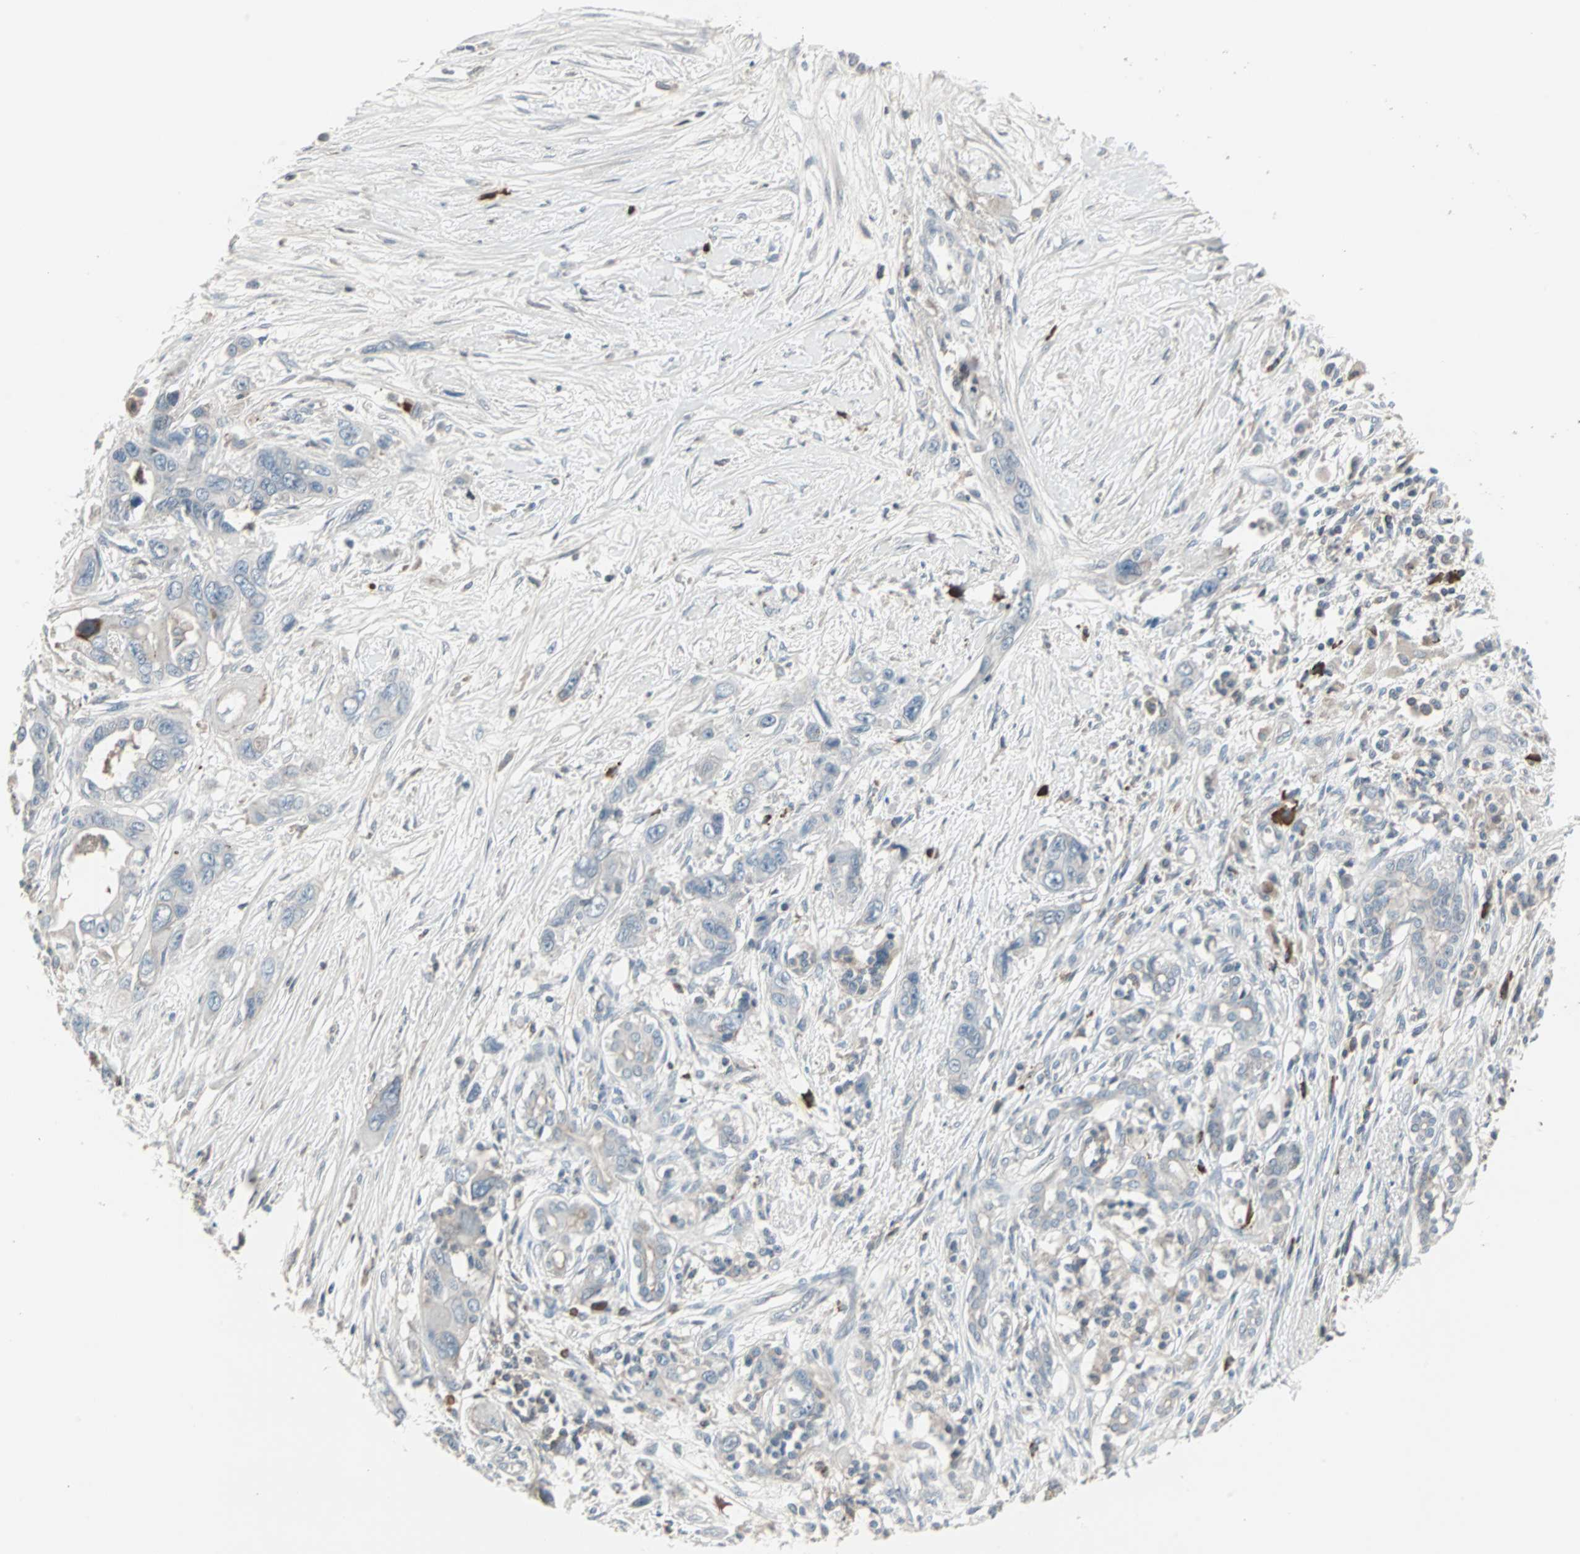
{"staining": {"intensity": "weak", "quantity": "<25%", "location": "cytoplasmic/membranous"}, "tissue": "pancreatic cancer", "cell_type": "Tumor cells", "image_type": "cancer", "snomed": [{"axis": "morphology", "description": "Adenocarcinoma, NOS"}, {"axis": "topography", "description": "Pancreas"}], "caption": "This is an immunohistochemistry micrograph of pancreatic cancer. There is no expression in tumor cells.", "gene": "ZSCAN32", "patient": {"sex": "male", "age": 46}}